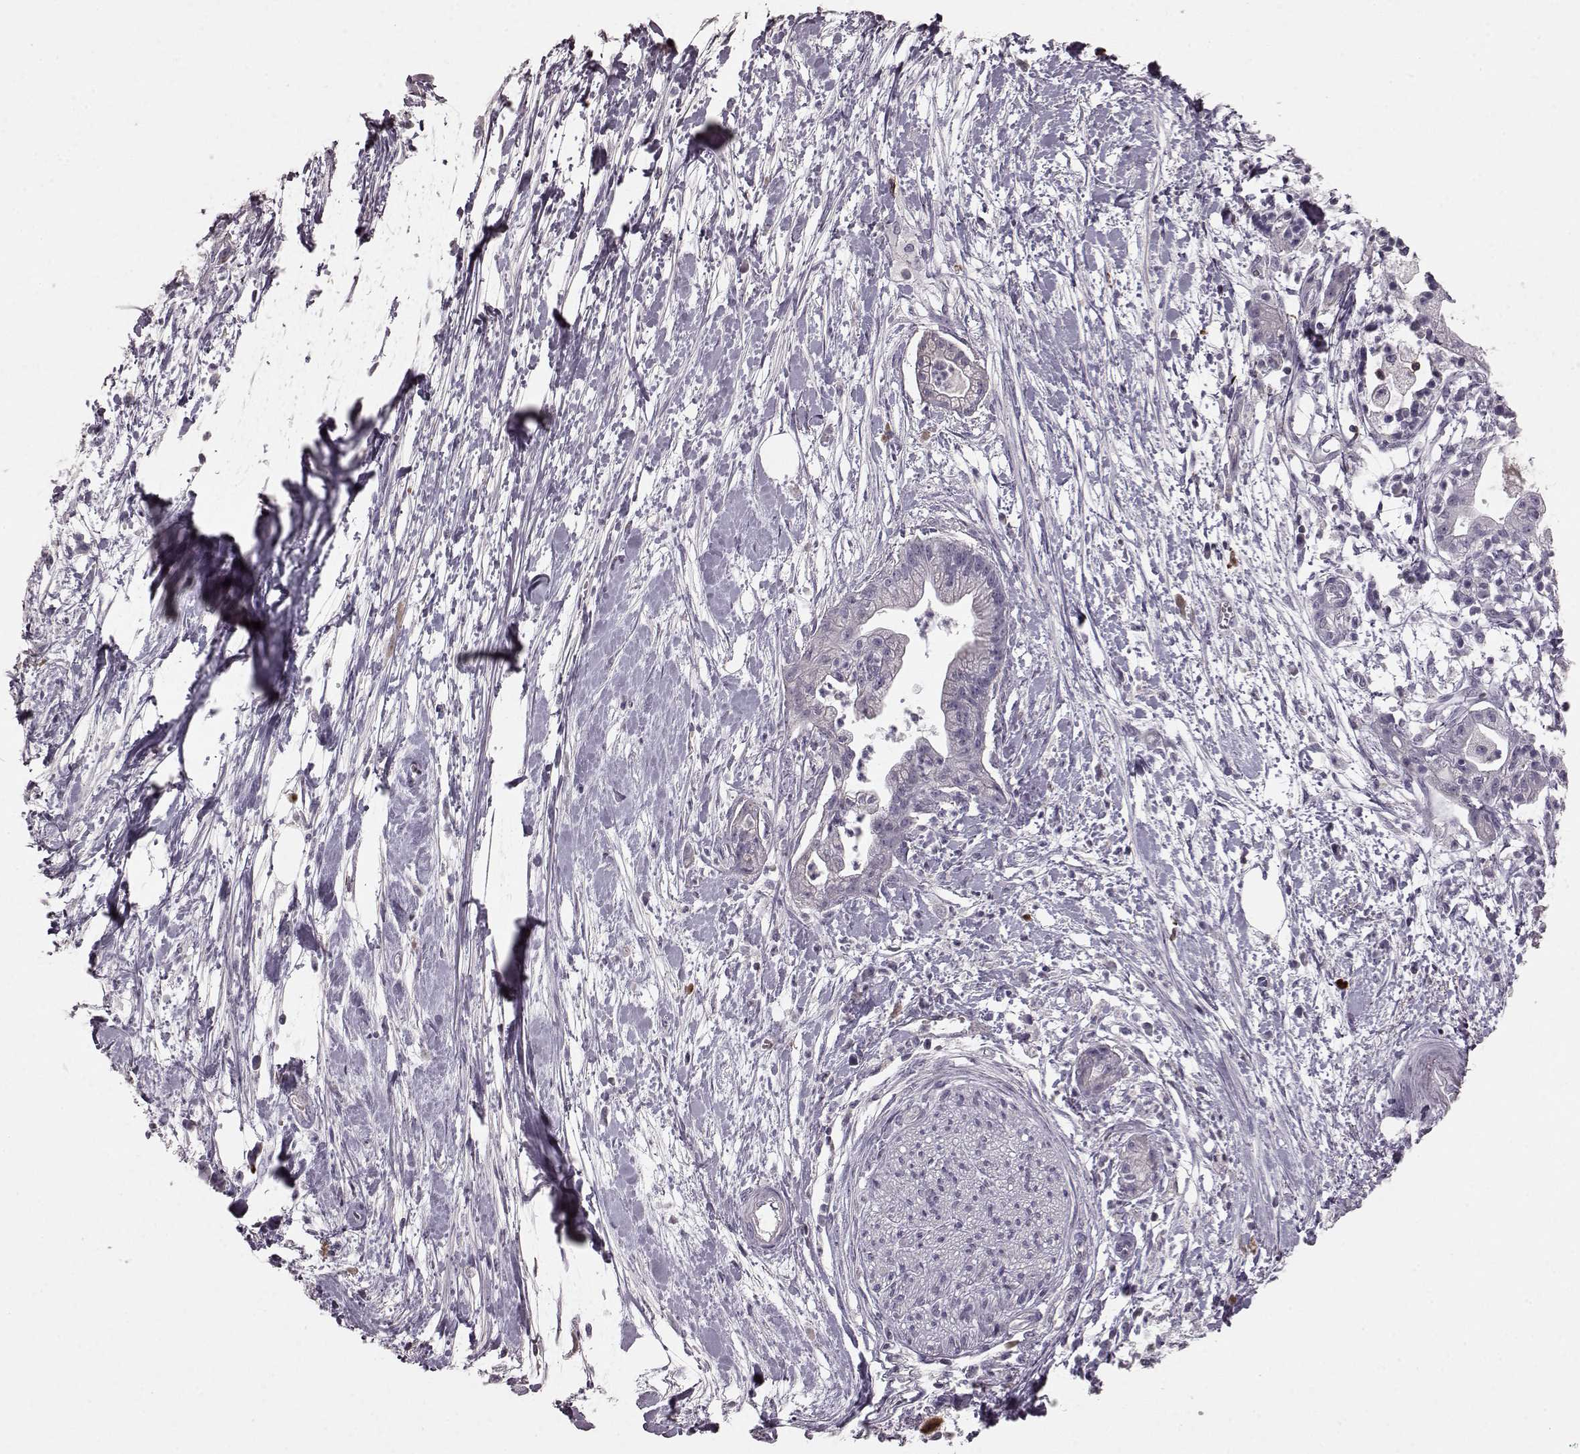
{"staining": {"intensity": "negative", "quantity": "none", "location": "none"}, "tissue": "pancreatic cancer", "cell_type": "Tumor cells", "image_type": "cancer", "snomed": [{"axis": "morphology", "description": "Normal tissue, NOS"}, {"axis": "morphology", "description": "Adenocarcinoma, NOS"}, {"axis": "topography", "description": "Lymph node"}, {"axis": "topography", "description": "Pancreas"}], "caption": "The micrograph demonstrates no staining of tumor cells in adenocarcinoma (pancreatic).", "gene": "PDCD1", "patient": {"sex": "female", "age": 58}}